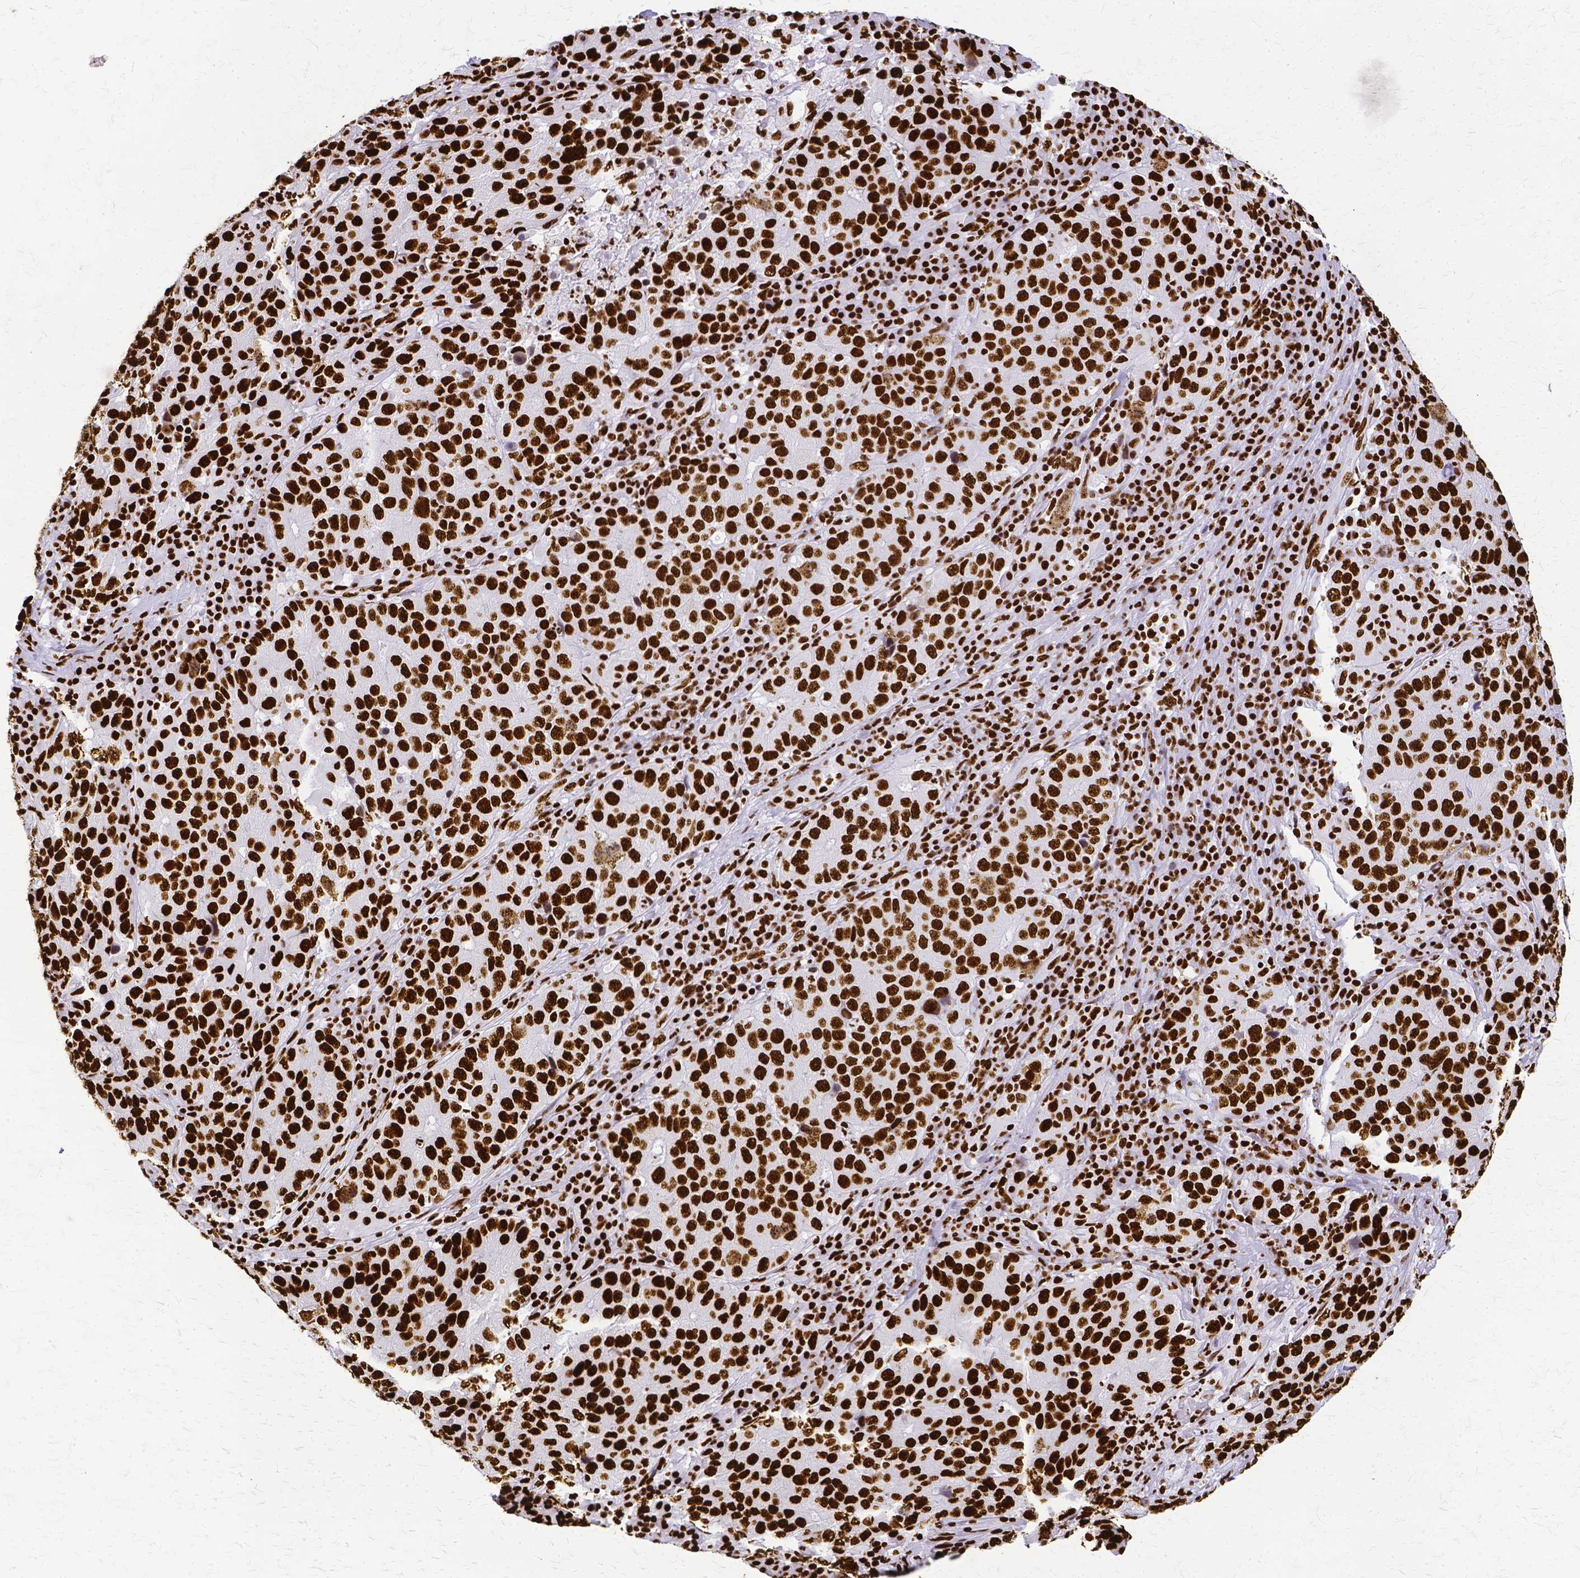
{"staining": {"intensity": "strong", "quantity": ">75%", "location": "nuclear"}, "tissue": "stomach cancer", "cell_type": "Tumor cells", "image_type": "cancer", "snomed": [{"axis": "morphology", "description": "Adenocarcinoma, NOS"}, {"axis": "topography", "description": "Stomach"}], "caption": "Human stomach adenocarcinoma stained with a brown dye reveals strong nuclear positive positivity in approximately >75% of tumor cells.", "gene": "SFPQ", "patient": {"sex": "male", "age": 71}}